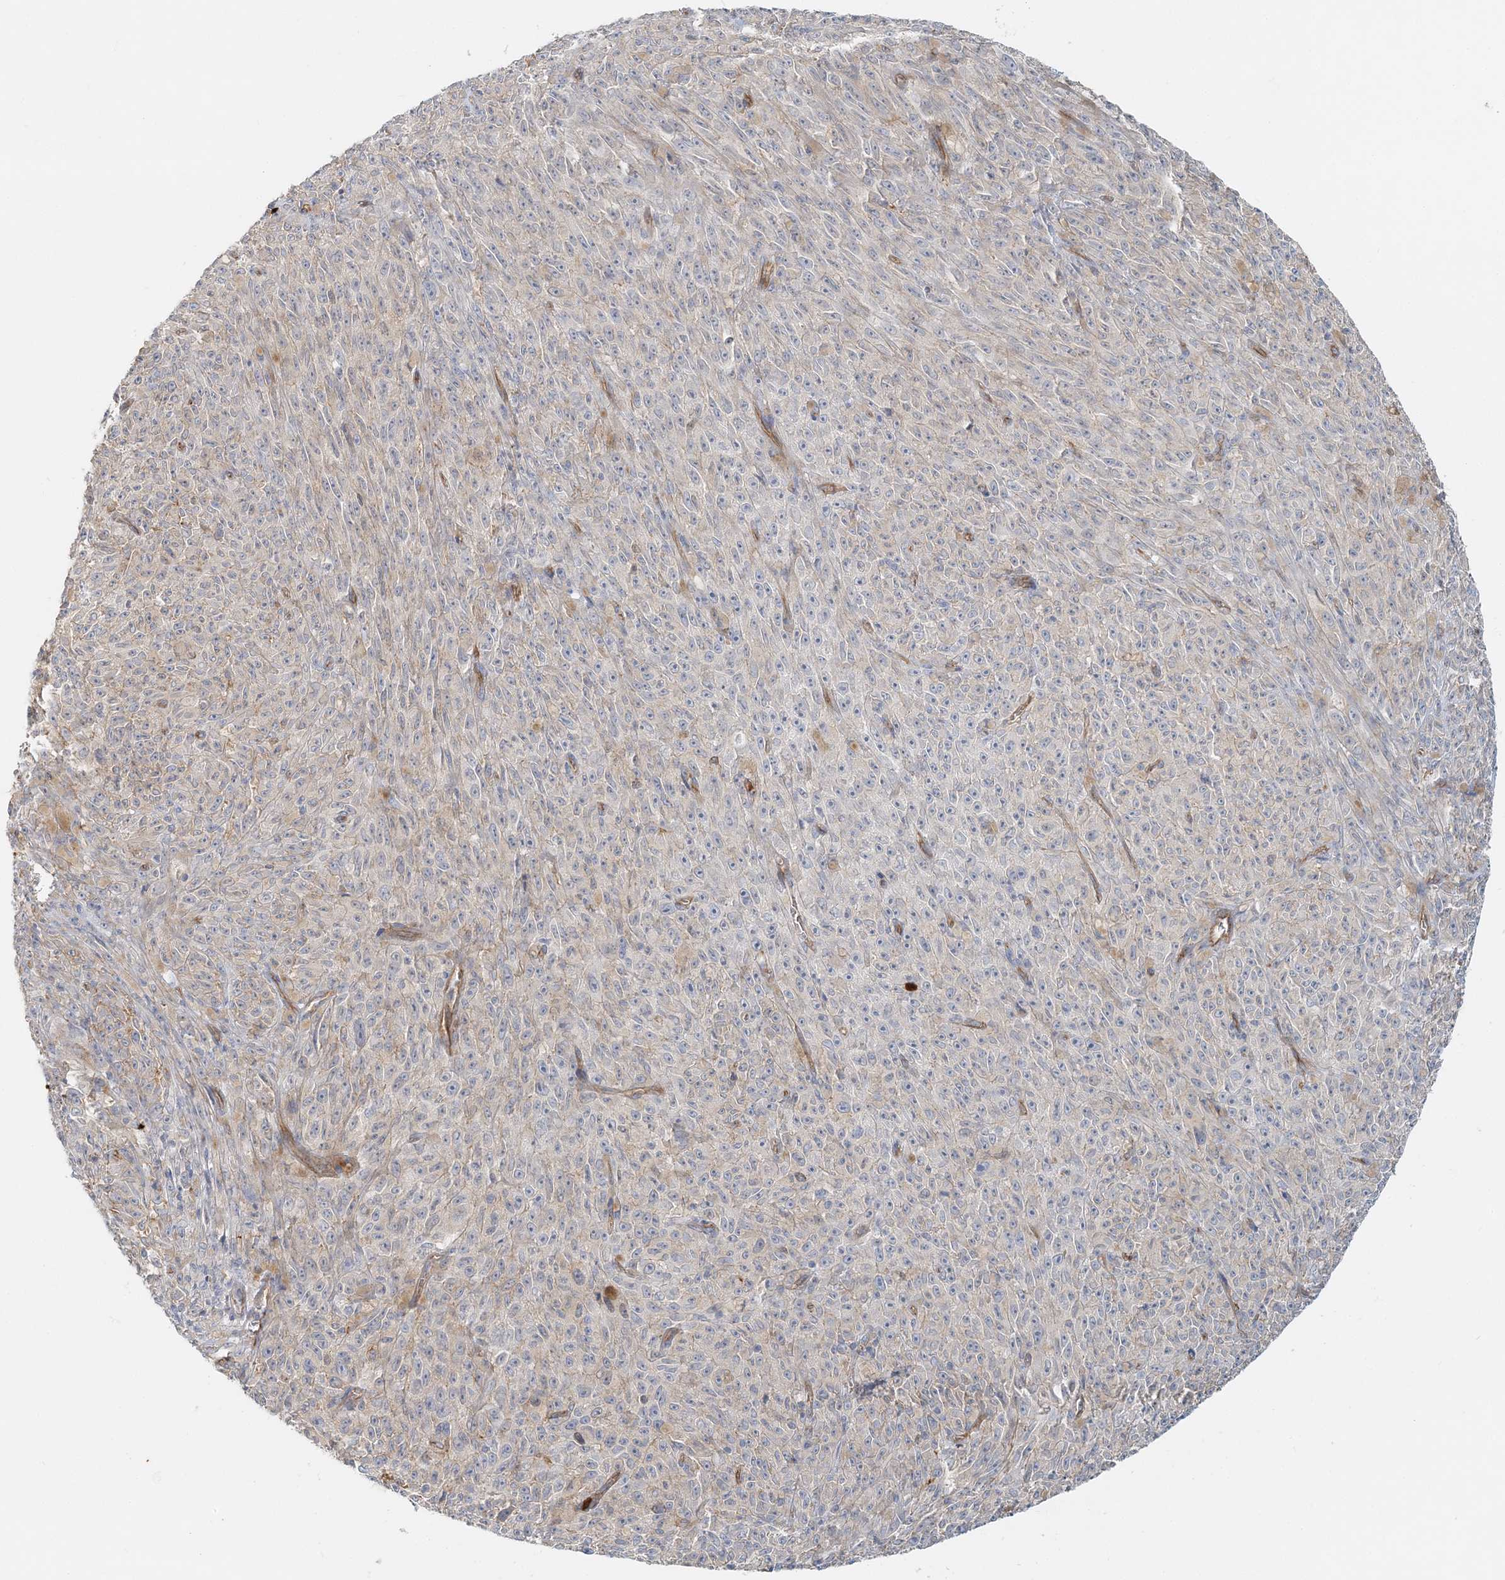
{"staining": {"intensity": "weak", "quantity": "<25%", "location": "cytoplasmic/membranous"}, "tissue": "melanoma", "cell_type": "Tumor cells", "image_type": "cancer", "snomed": [{"axis": "morphology", "description": "Malignant melanoma, NOS"}, {"axis": "topography", "description": "Skin"}], "caption": "Melanoma stained for a protein using IHC demonstrates no positivity tumor cells.", "gene": "DNAH1", "patient": {"sex": "female", "age": 82}}